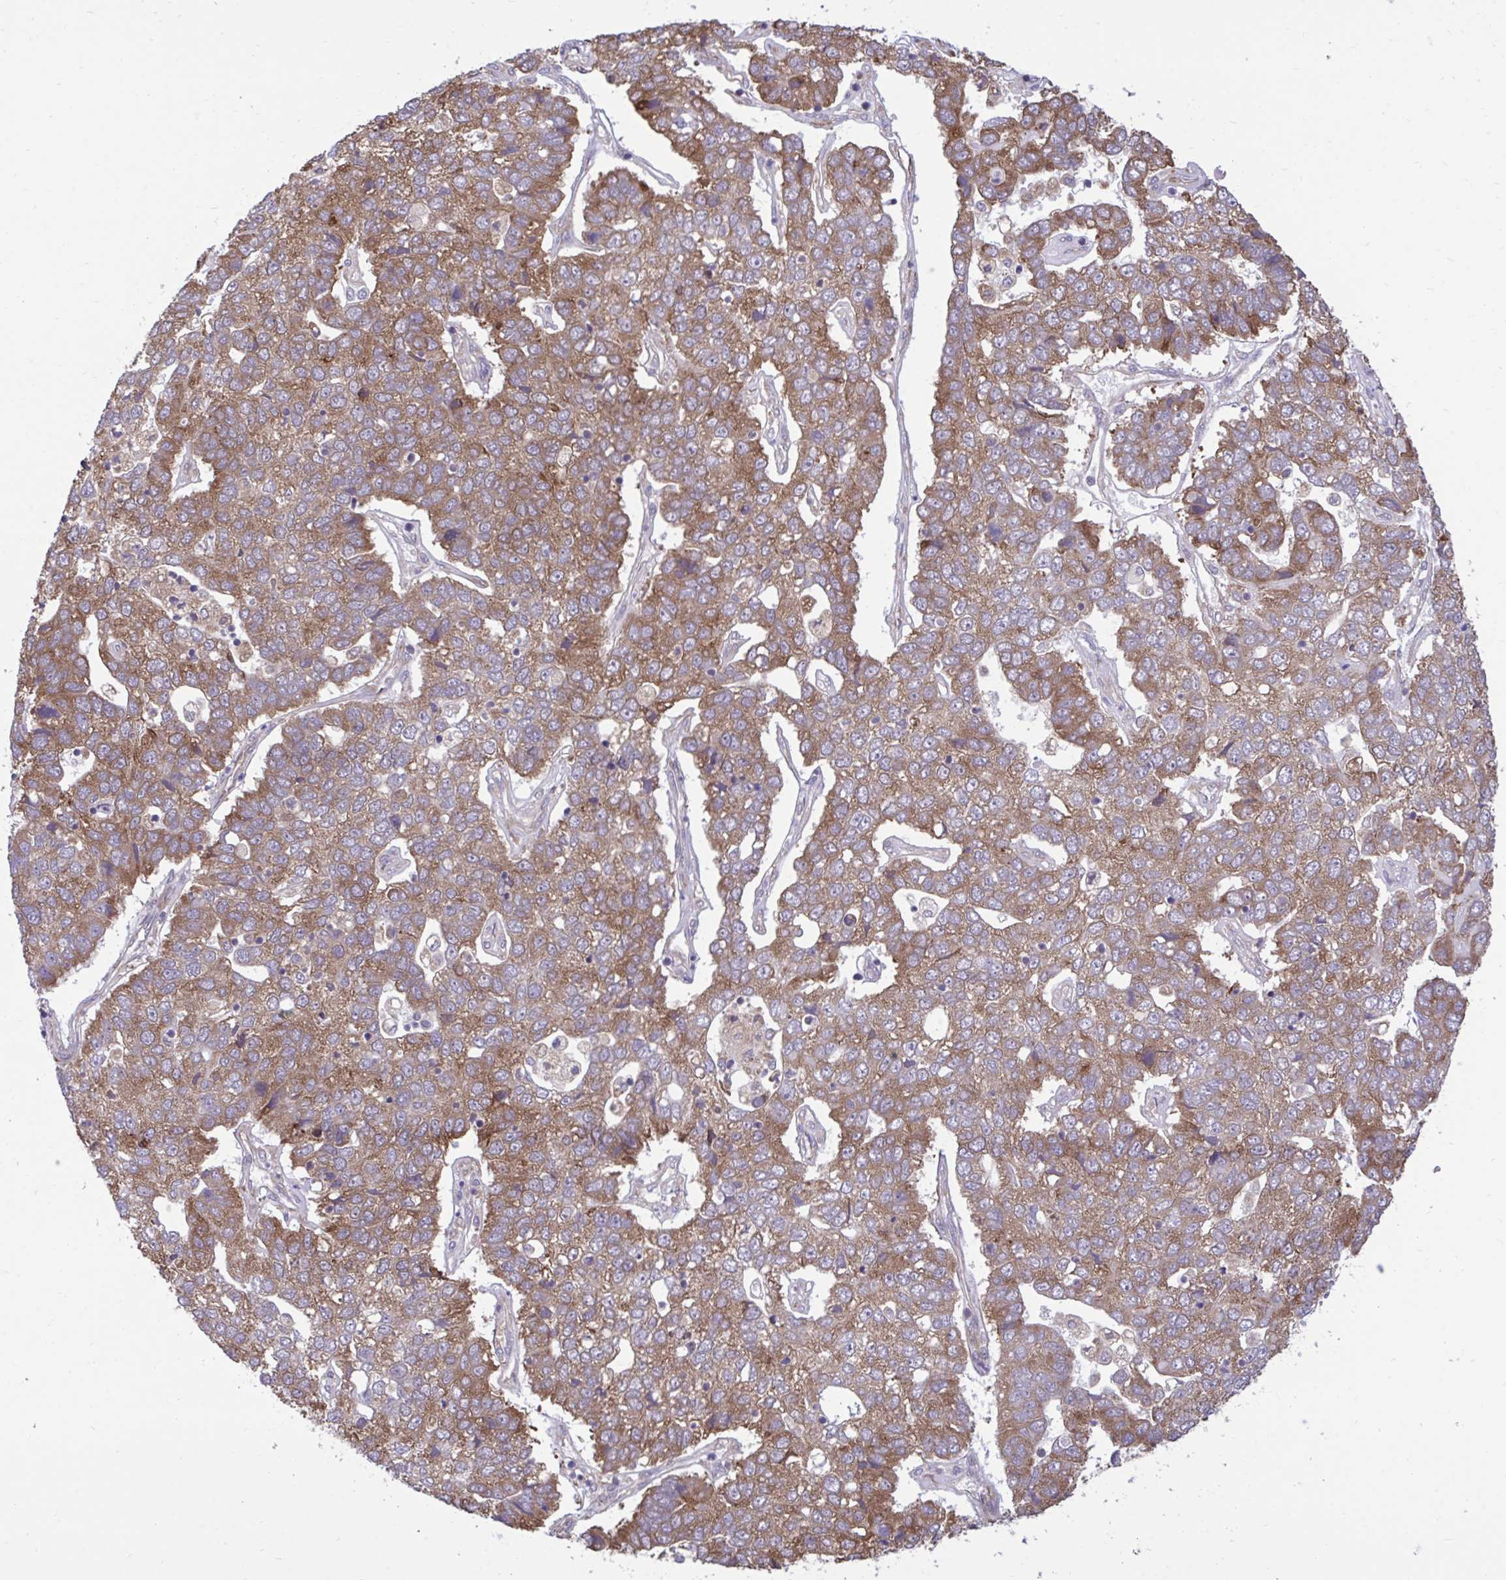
{"staining": {"intensity": "moderate", "quantity": ">75%", "location": "cytoplasmic/membranous"}, "tissue": "pancreatic cancer", "cell_type": "Tumor cells", "image_type": "cancer", "snomed": [{"axis": "morphology", "description": "Adenocarcinoma, NOS"}, {"axis": "topography", "description": "Pancreas"}], "caption": "This is an image of immunohistochemistry (IHC) staining of pancreatic adenocarcinoma, which shows moderate staining in the cytoplasmic/membranous of tumor cells.", "gene": "RPS15", "patient": {"sex": "female", "age": 61}}